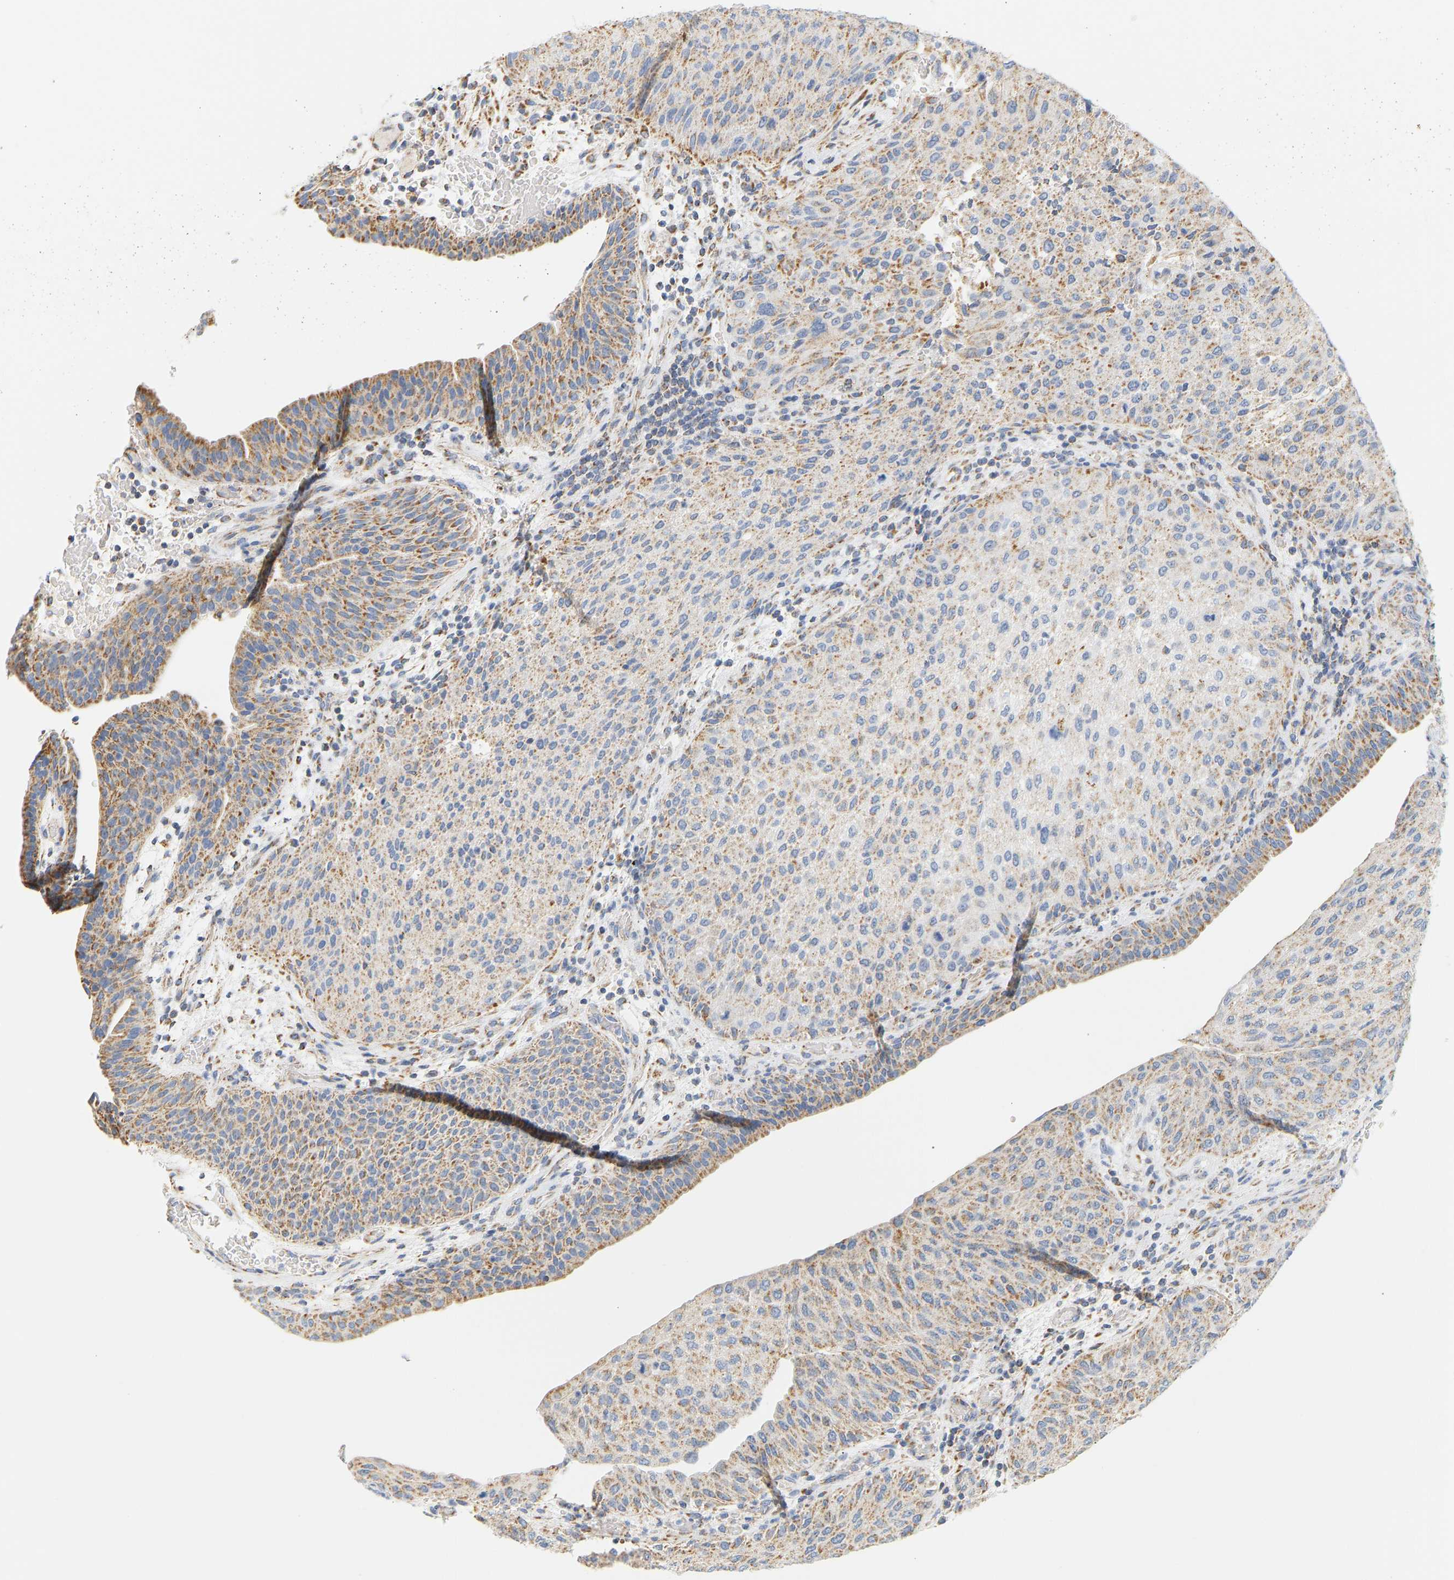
{"staining": {"intensity": "weak", "quantity": "25%-75%", "location": "cytoplasmic/membranous"}, "tissue": "urothelial cancer", "cell_type": "Tumor cells", "image_type": "cancer", "snomed": [{"axis": "morphology", "description": "Urothelial carcinoma, Low grade"}, {"axis": "morphology", "description": "Urothelial carcinoma, High grade"}, {"axis": "topography", "description": "Urinary bladder"}], "caption": "There is low levels of weak cytoplasmic/membranous expression in tumor cells of urothelial carcinoma (high-grade), as demonstrated by immunohistochemical staining (brown color).", "gene": "GRPEL2", "patient": {"sex": "male", "age": 35}}